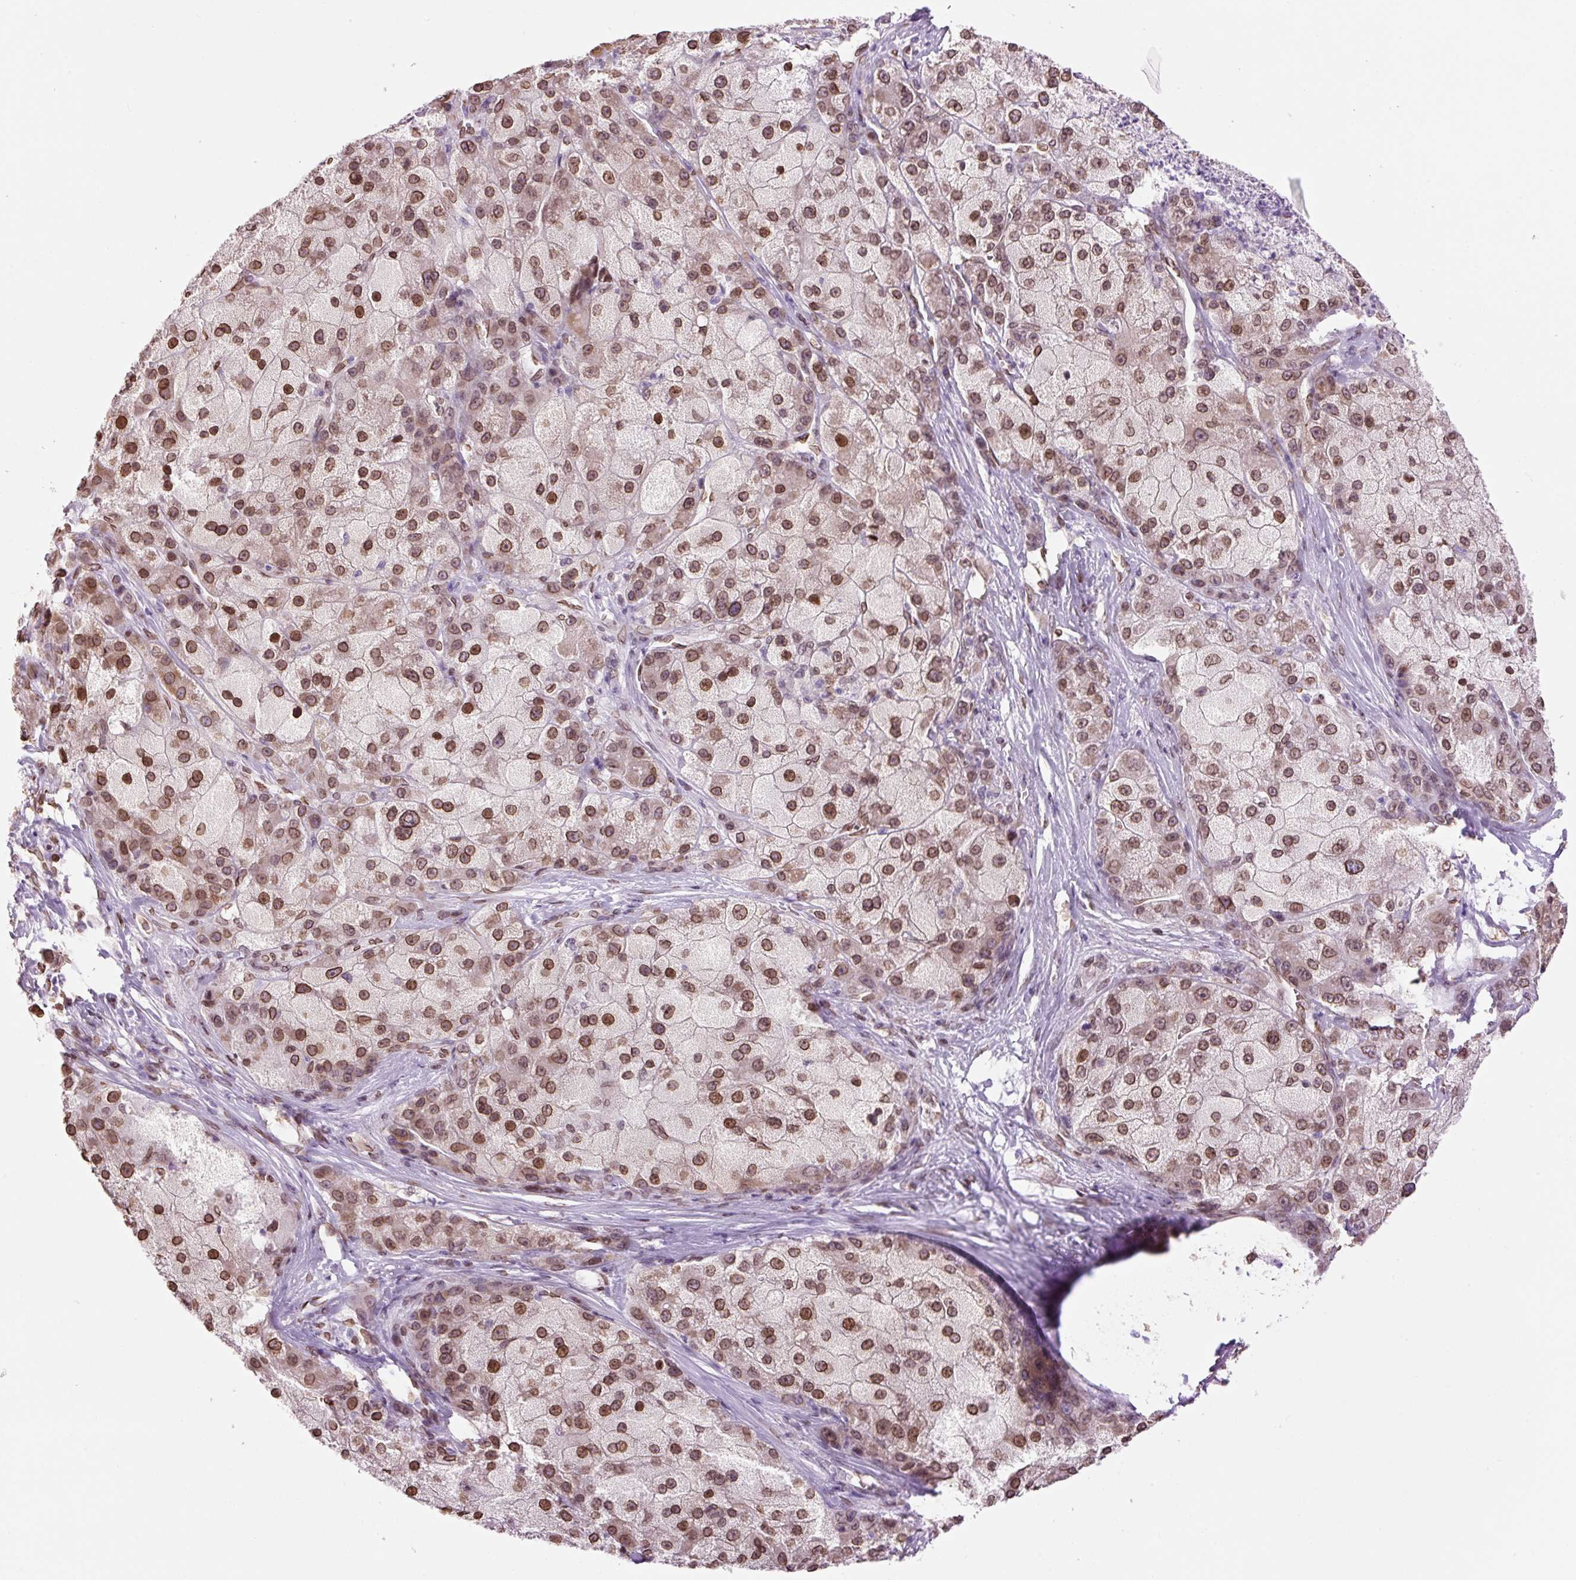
{"staining": {"intensity": "moderate", "quantity": ">75%", "location": "cytoplasmic/membranous,nuclear"}, "tissue": "liver cancer", "cell_type": "Tumor cells", "image_type": "cancer", "snomed": [{"axis": "morphology", "description": "Carcinoma, Hepatocellular, NOS"}, {"axis": "topography", "description": "Liver"}], "caption": "An immunohistochemistry (IHC) photomicrograph of tumor tissue is shown. Protein staining in brown highlights moderate cytoplasmic/membranous and nuclear positivity in hepatocellular carcinoma (liver) within tumor cells.", "gene": "ZNF224", "patient": {"sex": "male", "age": 67}}